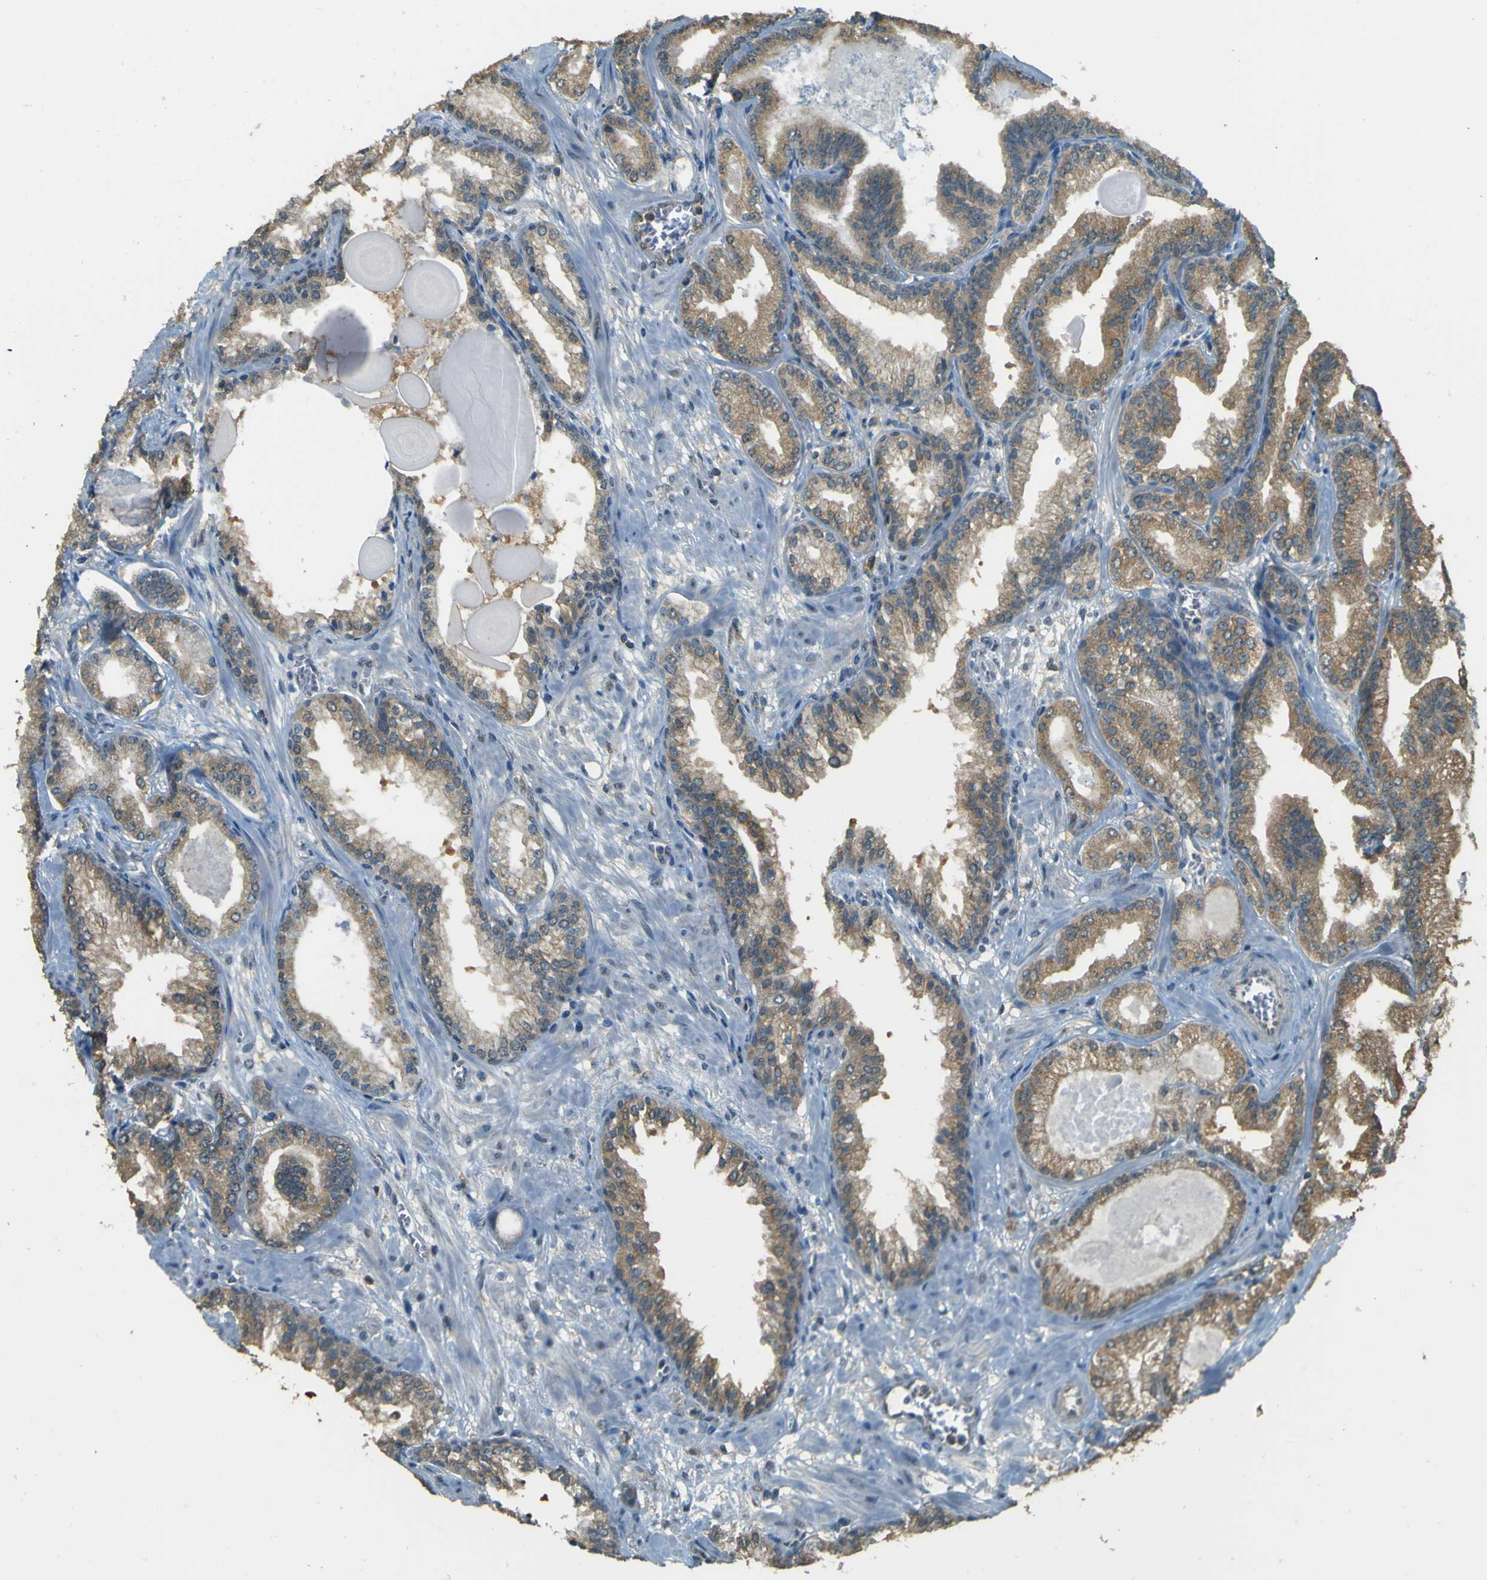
{"staining": {"intensity": "moderate", "quantity": ">75%", "location": "cytoplasmic/membranous"}, "tissue": "prostate cancer", "cell_type": "Tumor cells", "image_type": "cancer", "snomed": [{"axis": "morphology", "description": "Adenocarcinoma, Low grade"}, {"axis": "topography", "description": "Prostate"}], "caption": "A medium amount of moderate cytoplasmic/membranous positivity is appreciated in about >75% of tumor cells in adenocarcinoma (low-grade) (prostate) tissue. (Brightfield microscopy of DAB IHC at high magnification).", "gene": "GOLGA1", "patient": {"sex": "male", "age": 59}}